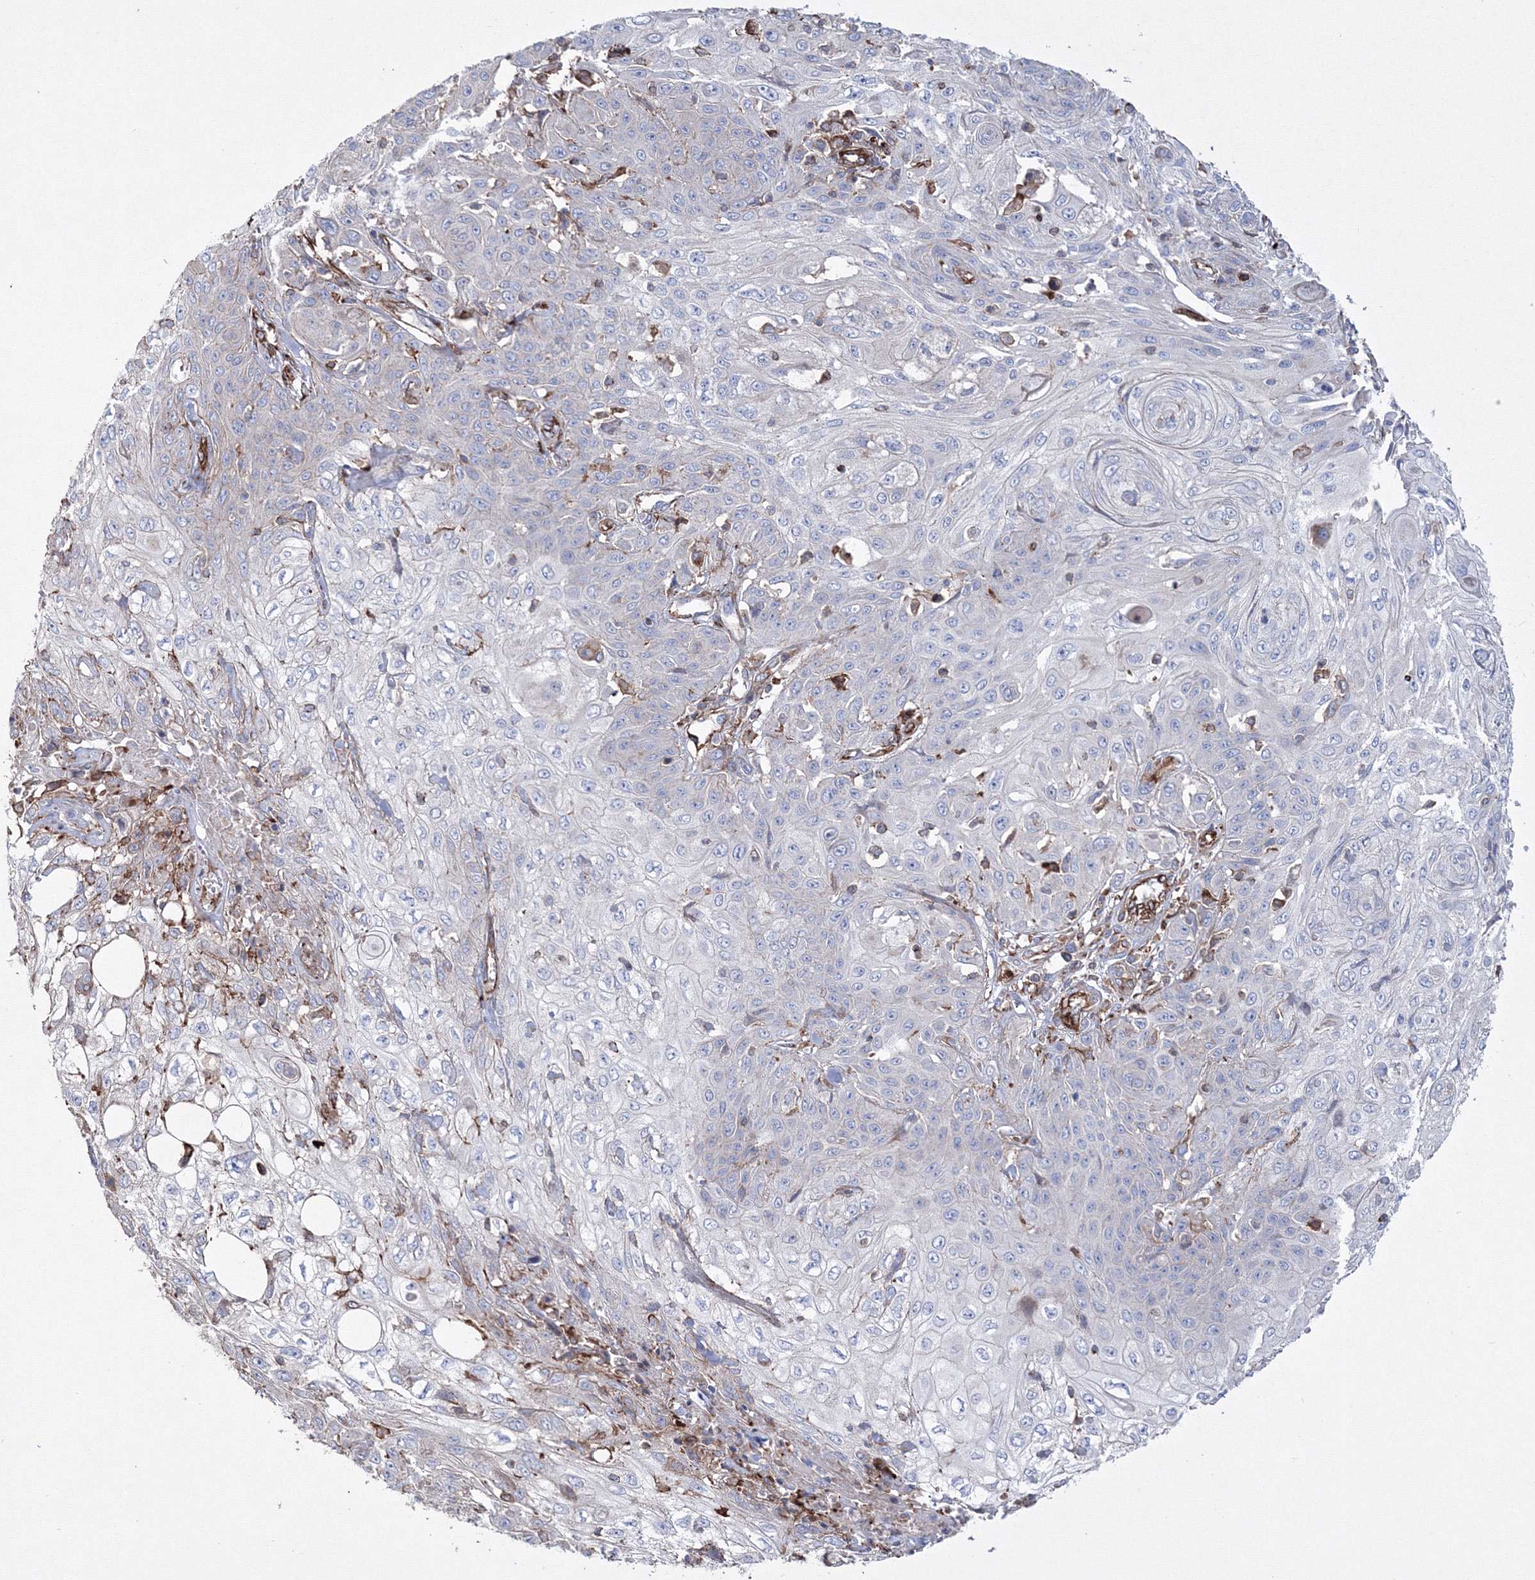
{"staining": {"intensity": "negative", "quantity": "none", "location": "none"}, "tissue": "skin cancer", "cell_type": "Tumor cells", "image_type": "cancer", "snomed": [{"axis": "morphology", "description": "Squamous cell carcinoma, NOS"}, {"axis": "morphology", "description": "Squamous cell carcinoma, metastatic, NOS"}, {"axis": "topography", "description": "Skin"}, {"axis": "topography", "description": "Lymph node"}], "caption": "DAB immunohistochemical staining of human skin cancer shows no significant expression in tumor cells. The staining is performed using DAB (3,3'-diaminobenzidine) brown chromogen with nuclei counter-stained in using hematoxylin.", "gene": "GPR82", "patient": {"sex": "male", "age": 75}}